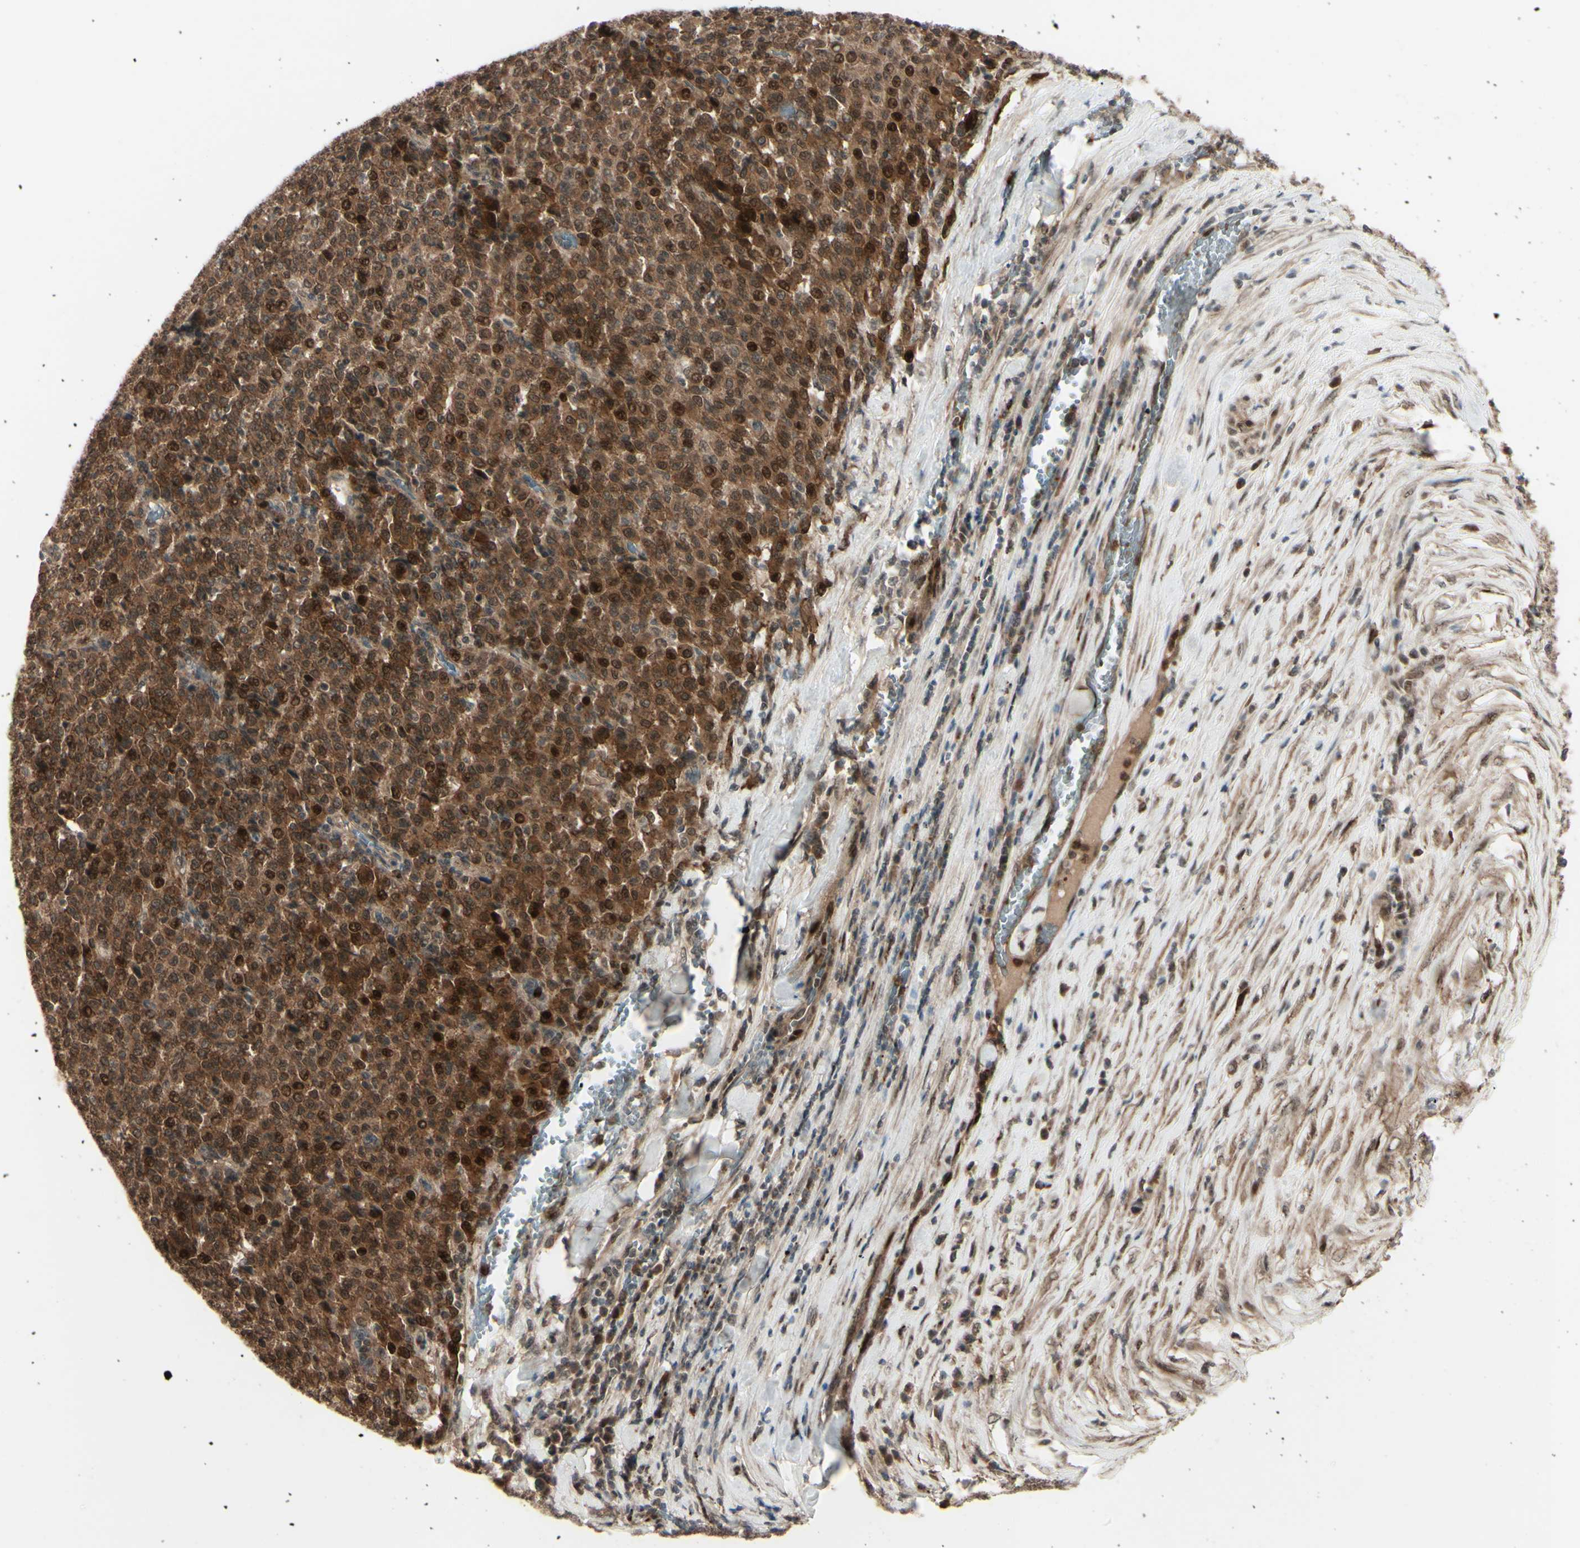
{"staining": {"intensity": "strong", "quantity": ">75%", "location": "cytoplasmic/membranous,nuclear"}, "tissue": "melanoma", "cell_type": "Tumor cells", "image_type": "cancer", "snomed": [{"axis": "morphology", "description": "Malignant melanoma, Metastatic site"}, {"axis": "topography", "description": "Pancreas"}], "caption": "Immunohistochemistry (IHC) of human malignant melanoma (metastatic site) demonstrates high levels of strong cytoplasmic/membranous and nuclear expression in approximately >75% of tumor cells.", "gene": "MLF2", "patient": {"sex": "female", "age": 30}}